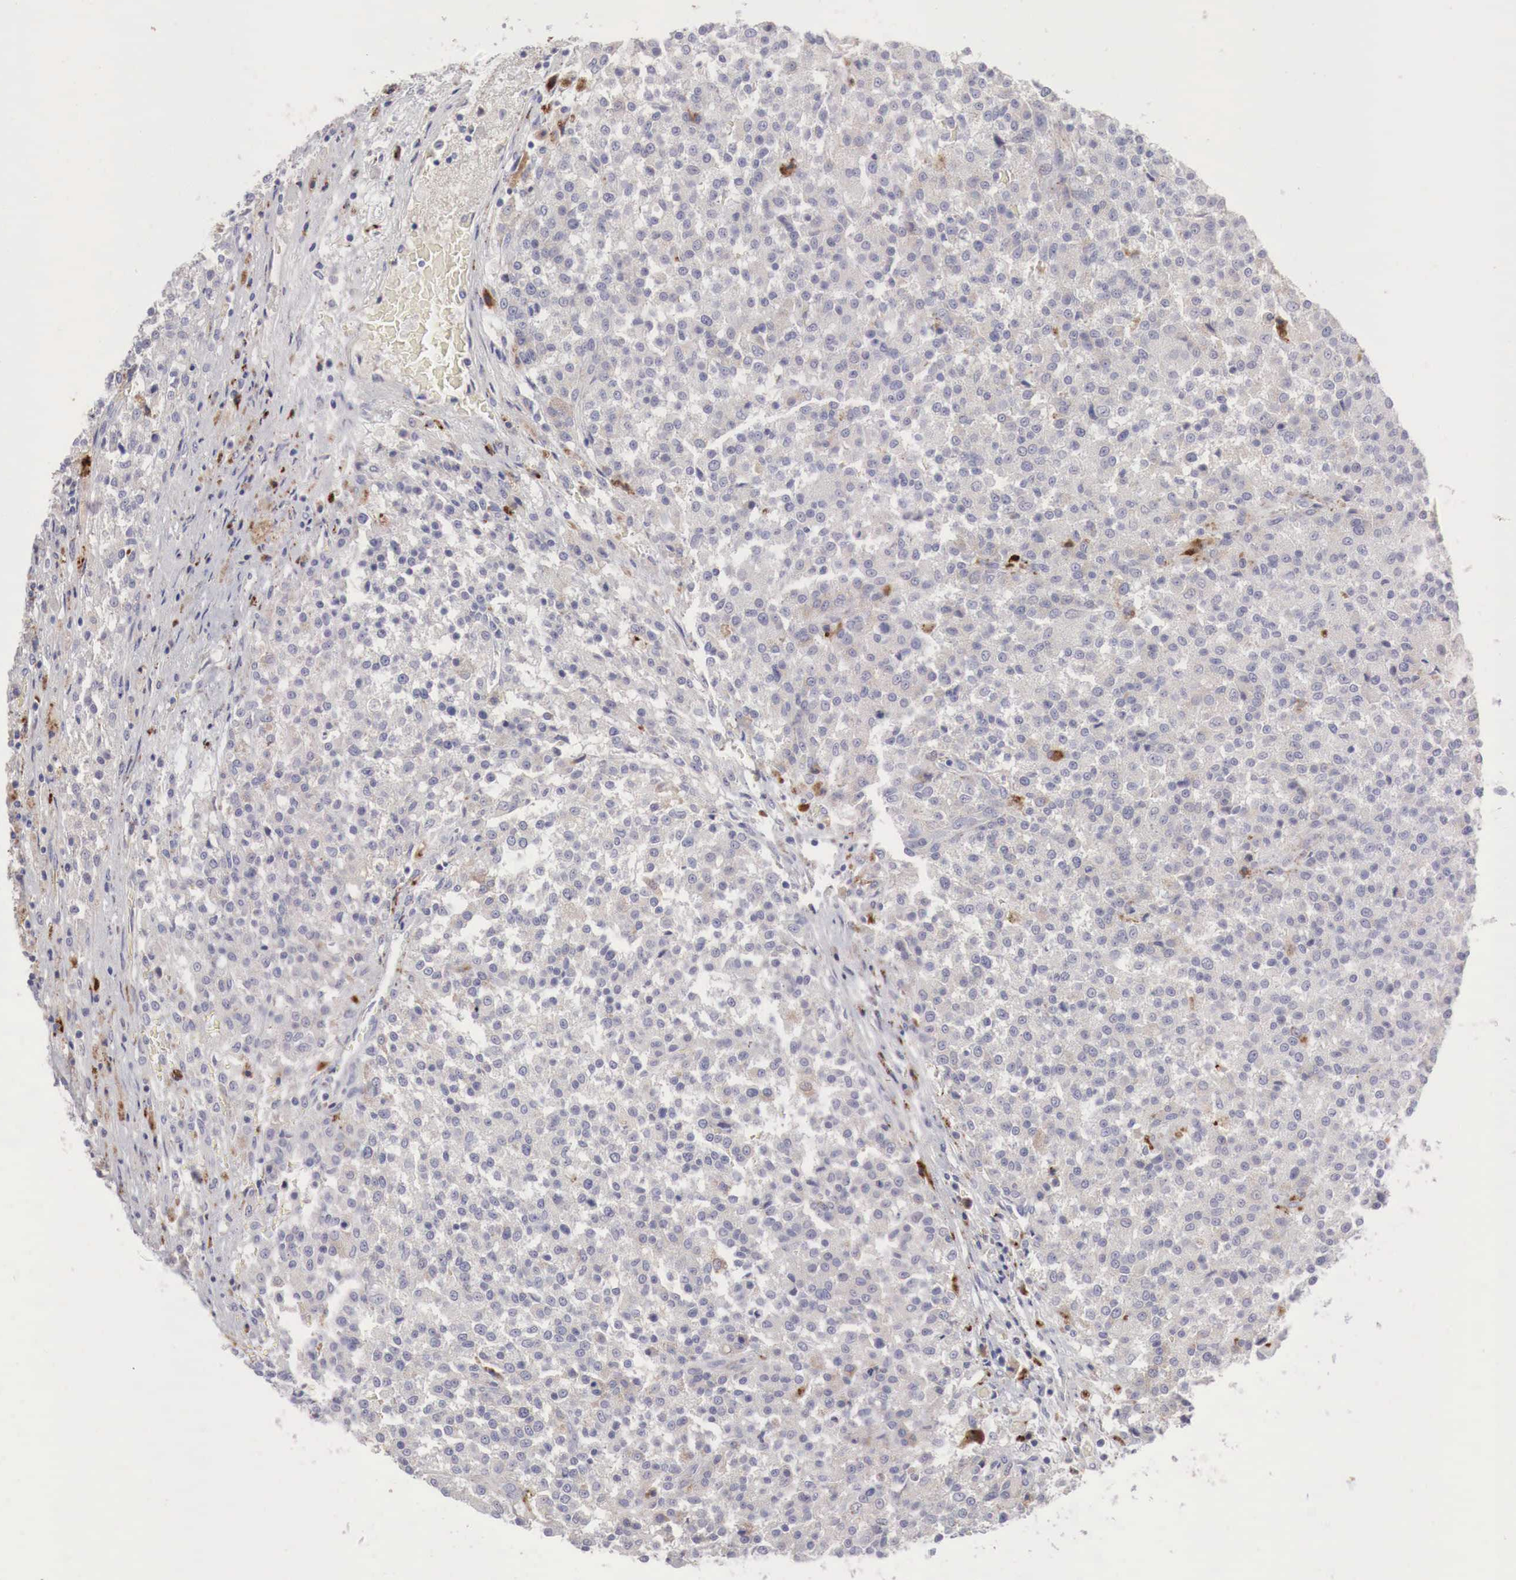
{"staining": {"intensity": "negative", "quantity": "none", "location": "none"}, "tissue": "testis cancer", "cell_type": "Tumor cells", "image_type": "cancer", "snomed": [{"axis": "morphology", "description": "Seminoma, NOS"}, {"axis": "topography", "description": "Testis"}], "caption": "IHC of testis cancer (seminoma) displays no staining in tumor cells.", "gene": "GLA", "patient": {"sex": "male", "age": 59}}